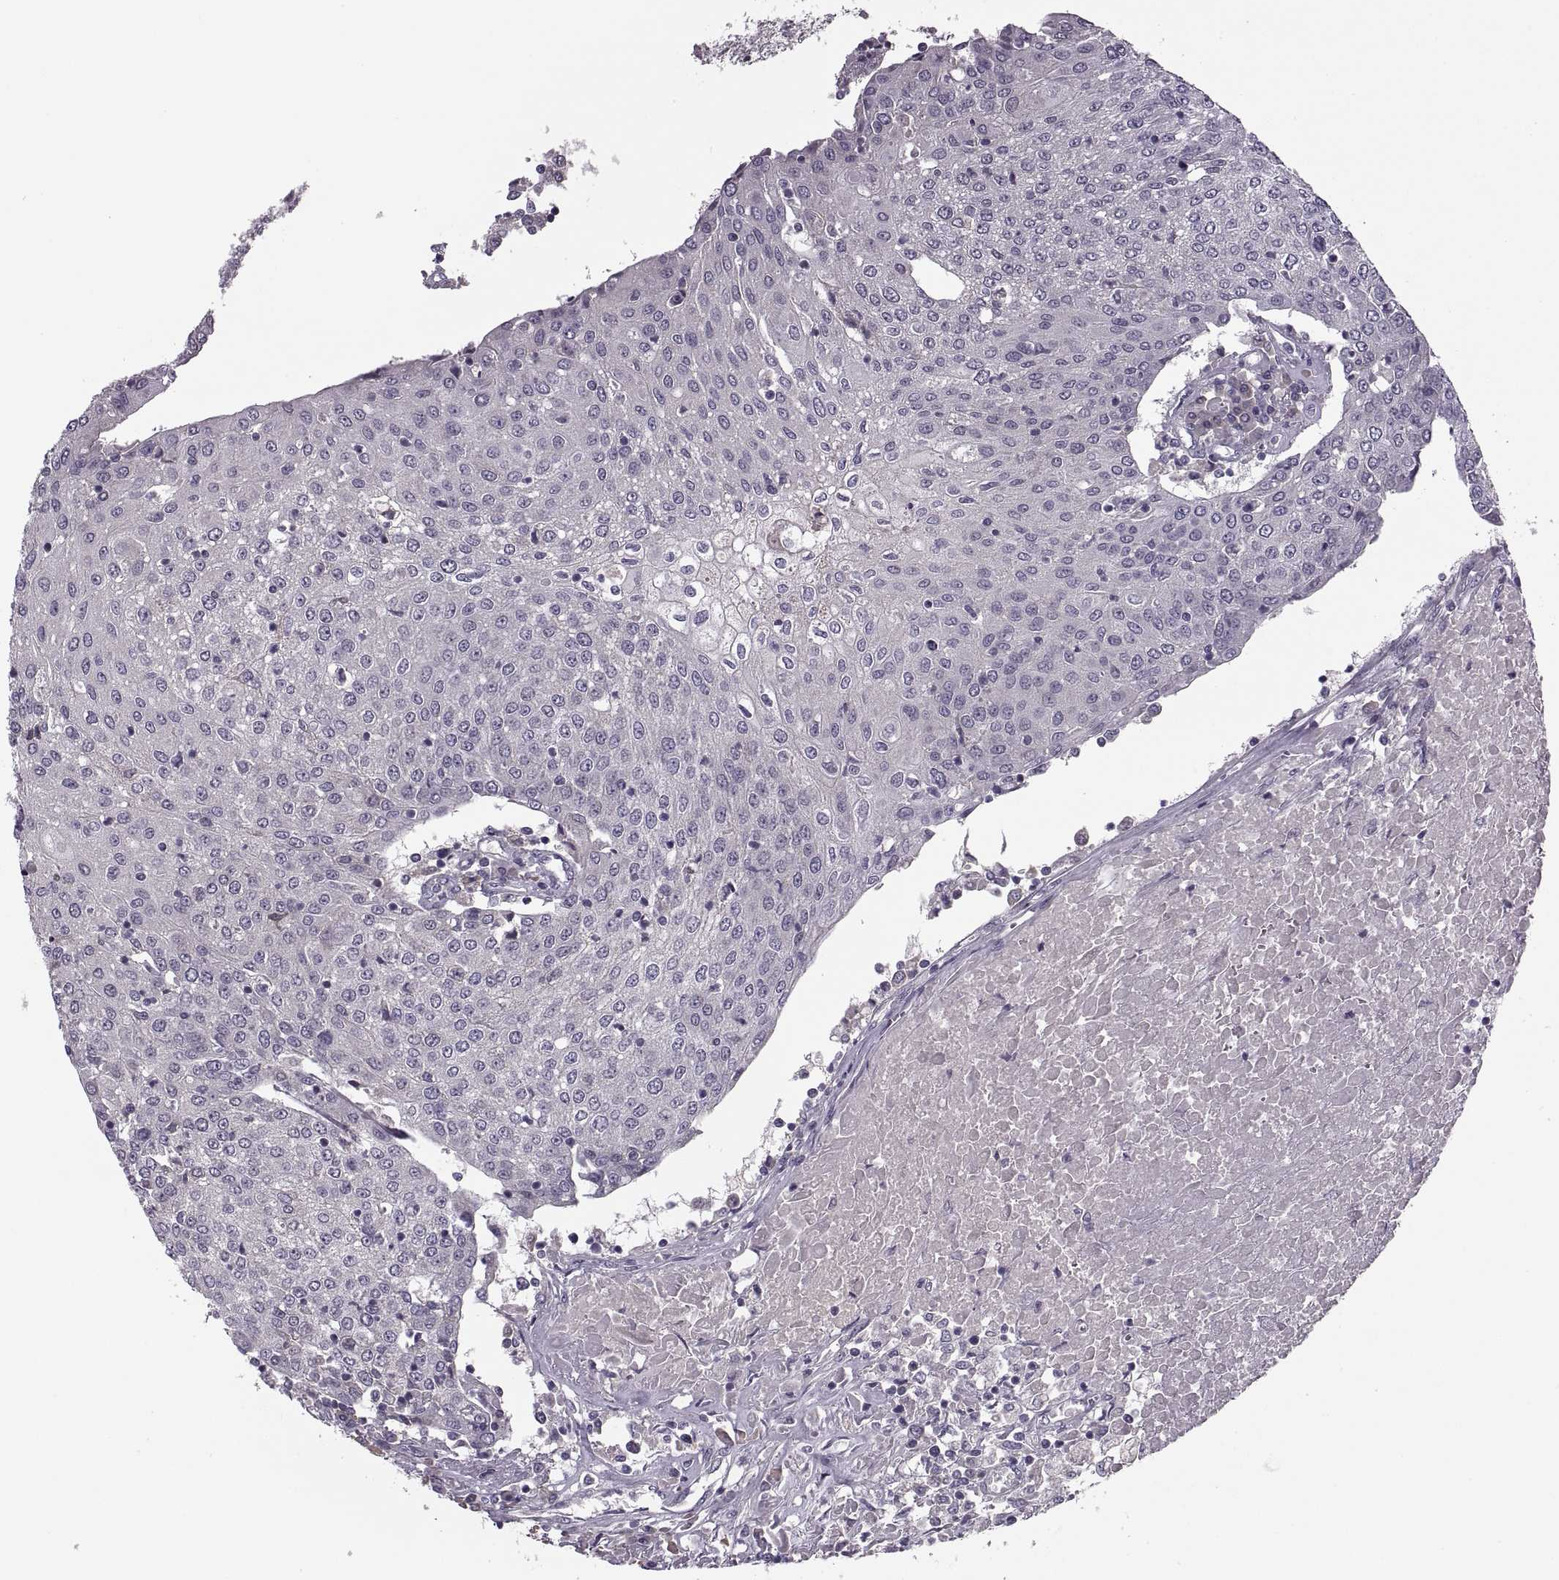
{"staining": {"intensity": "negative", "quantity": "none", "location": "none"}, "tissue": "urothelial cancer", "cell_type": "Tumor cells", "image_type": "cancer", "snomed": [{"axis": "morphology", "description": "Urothelial carcinoma, High grade"}, {"axis": "topography", "description": "Urinary bladder"}], "caption": "DAB (3,3'-diaminobenzidine) immunohistochemical staining of high-grade urothelial carcinoma exhibits no significant positivity in tumor cells. (DAB immunohistochemistry (IHC) visualized using brightfield microscopy, high magnification).", "gene": "CACNA1F", "patient": {"sex": "female", "age": 85}}